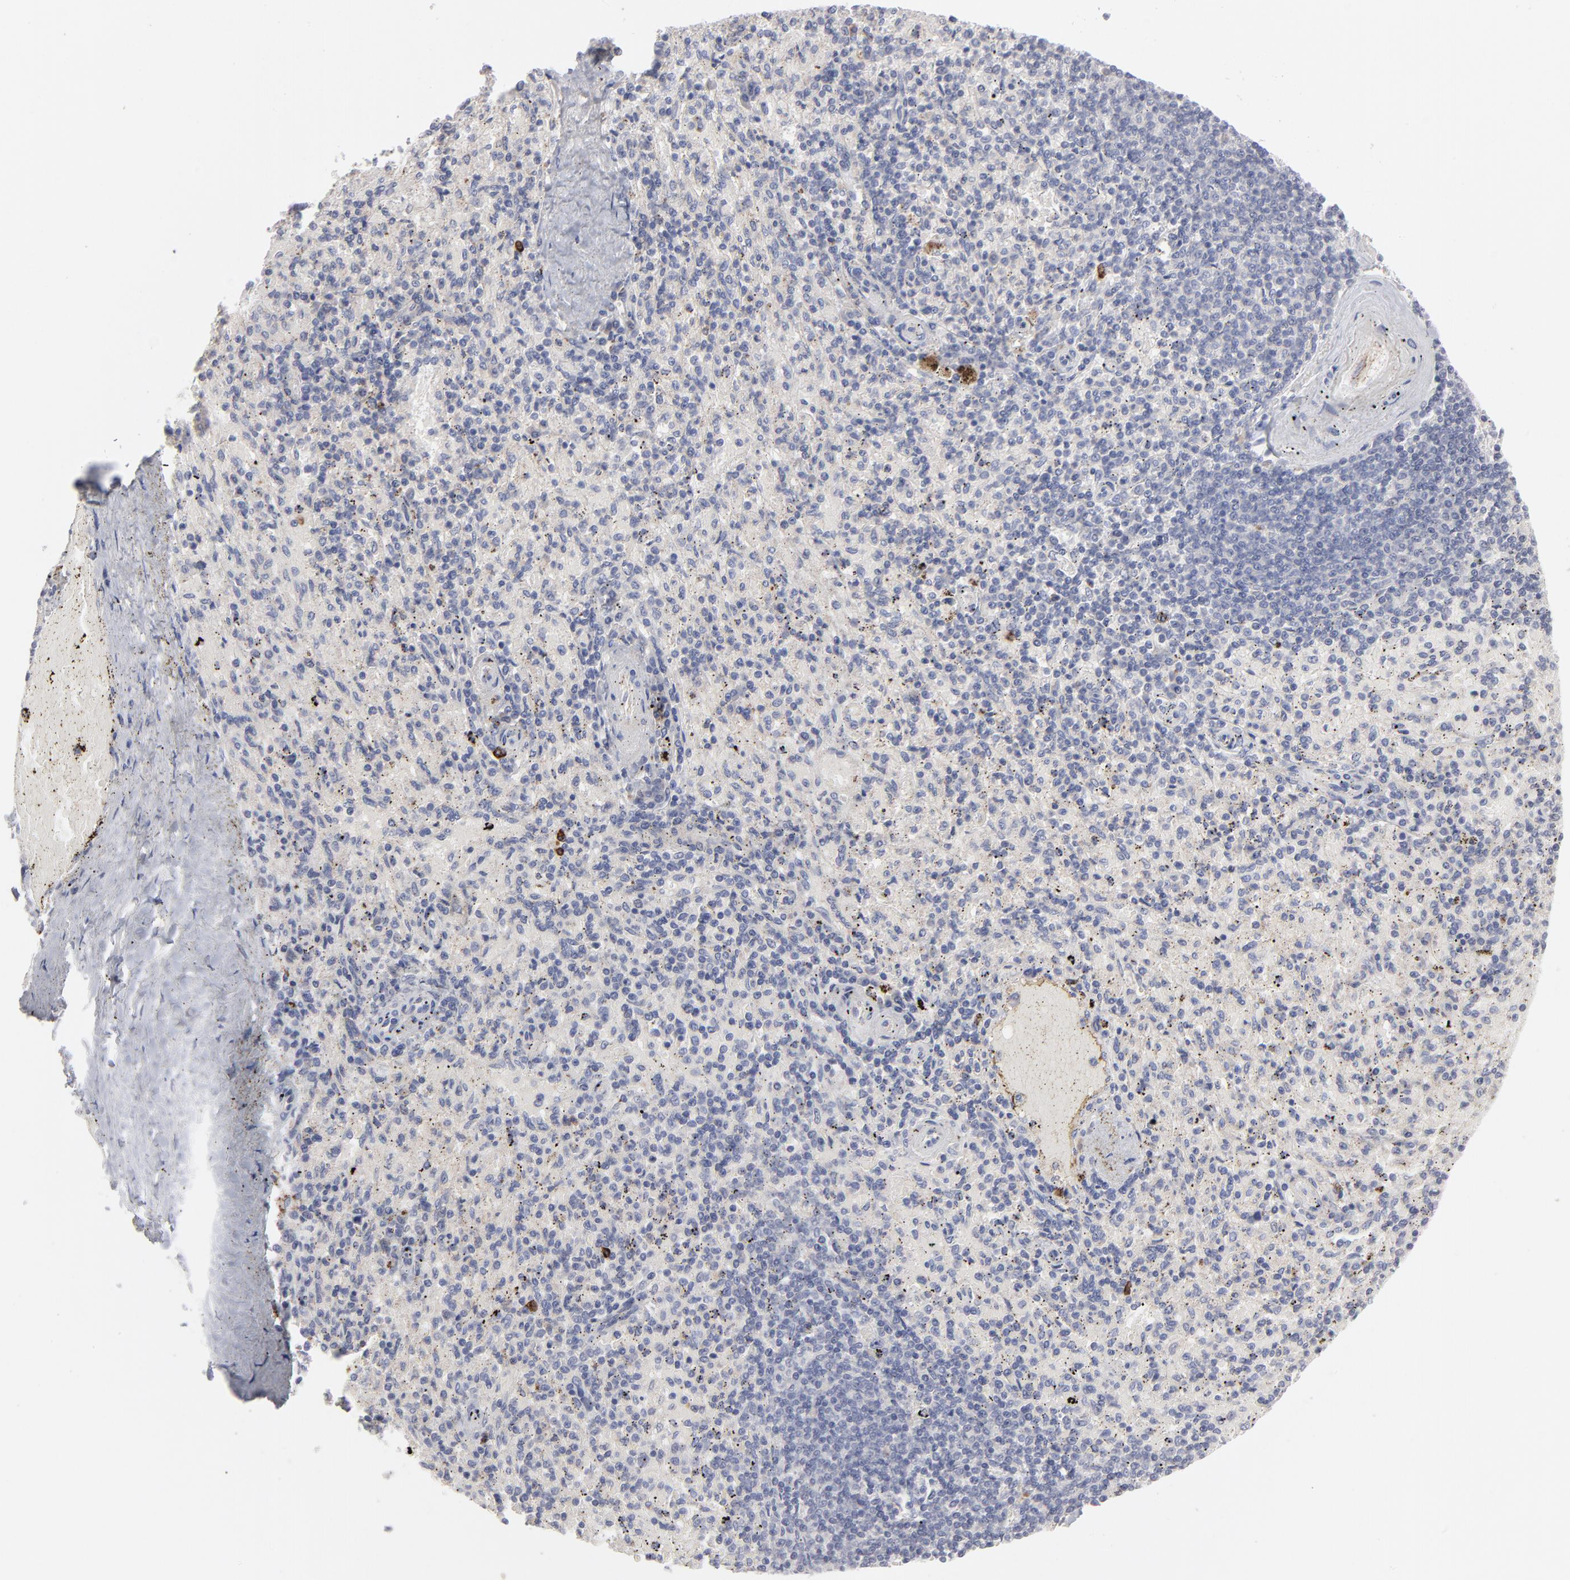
{"staining": {"intensity": "strong", "quantity": "<25%", "location": "cytoplasmic/membranous"}, "tissue": "spleen", "cell_type": "Cells in red pulp", "image_type": "normal", "snomed": [{"axis": "morphology", "description": "Normal tissue, NOS"}, {"axis": "topography", "description": "Spleen"}], "caption": "This image displays normal spleen stained with immunohistochemistry (IHC) to label a protein in brown. The cytoplasmic/membranous of cells in red pulp show strong positivity for the protein. Nuclei are counter-stained blue.", "gene": "CCR3", "patient": {"sex": "female", "age": 43}}